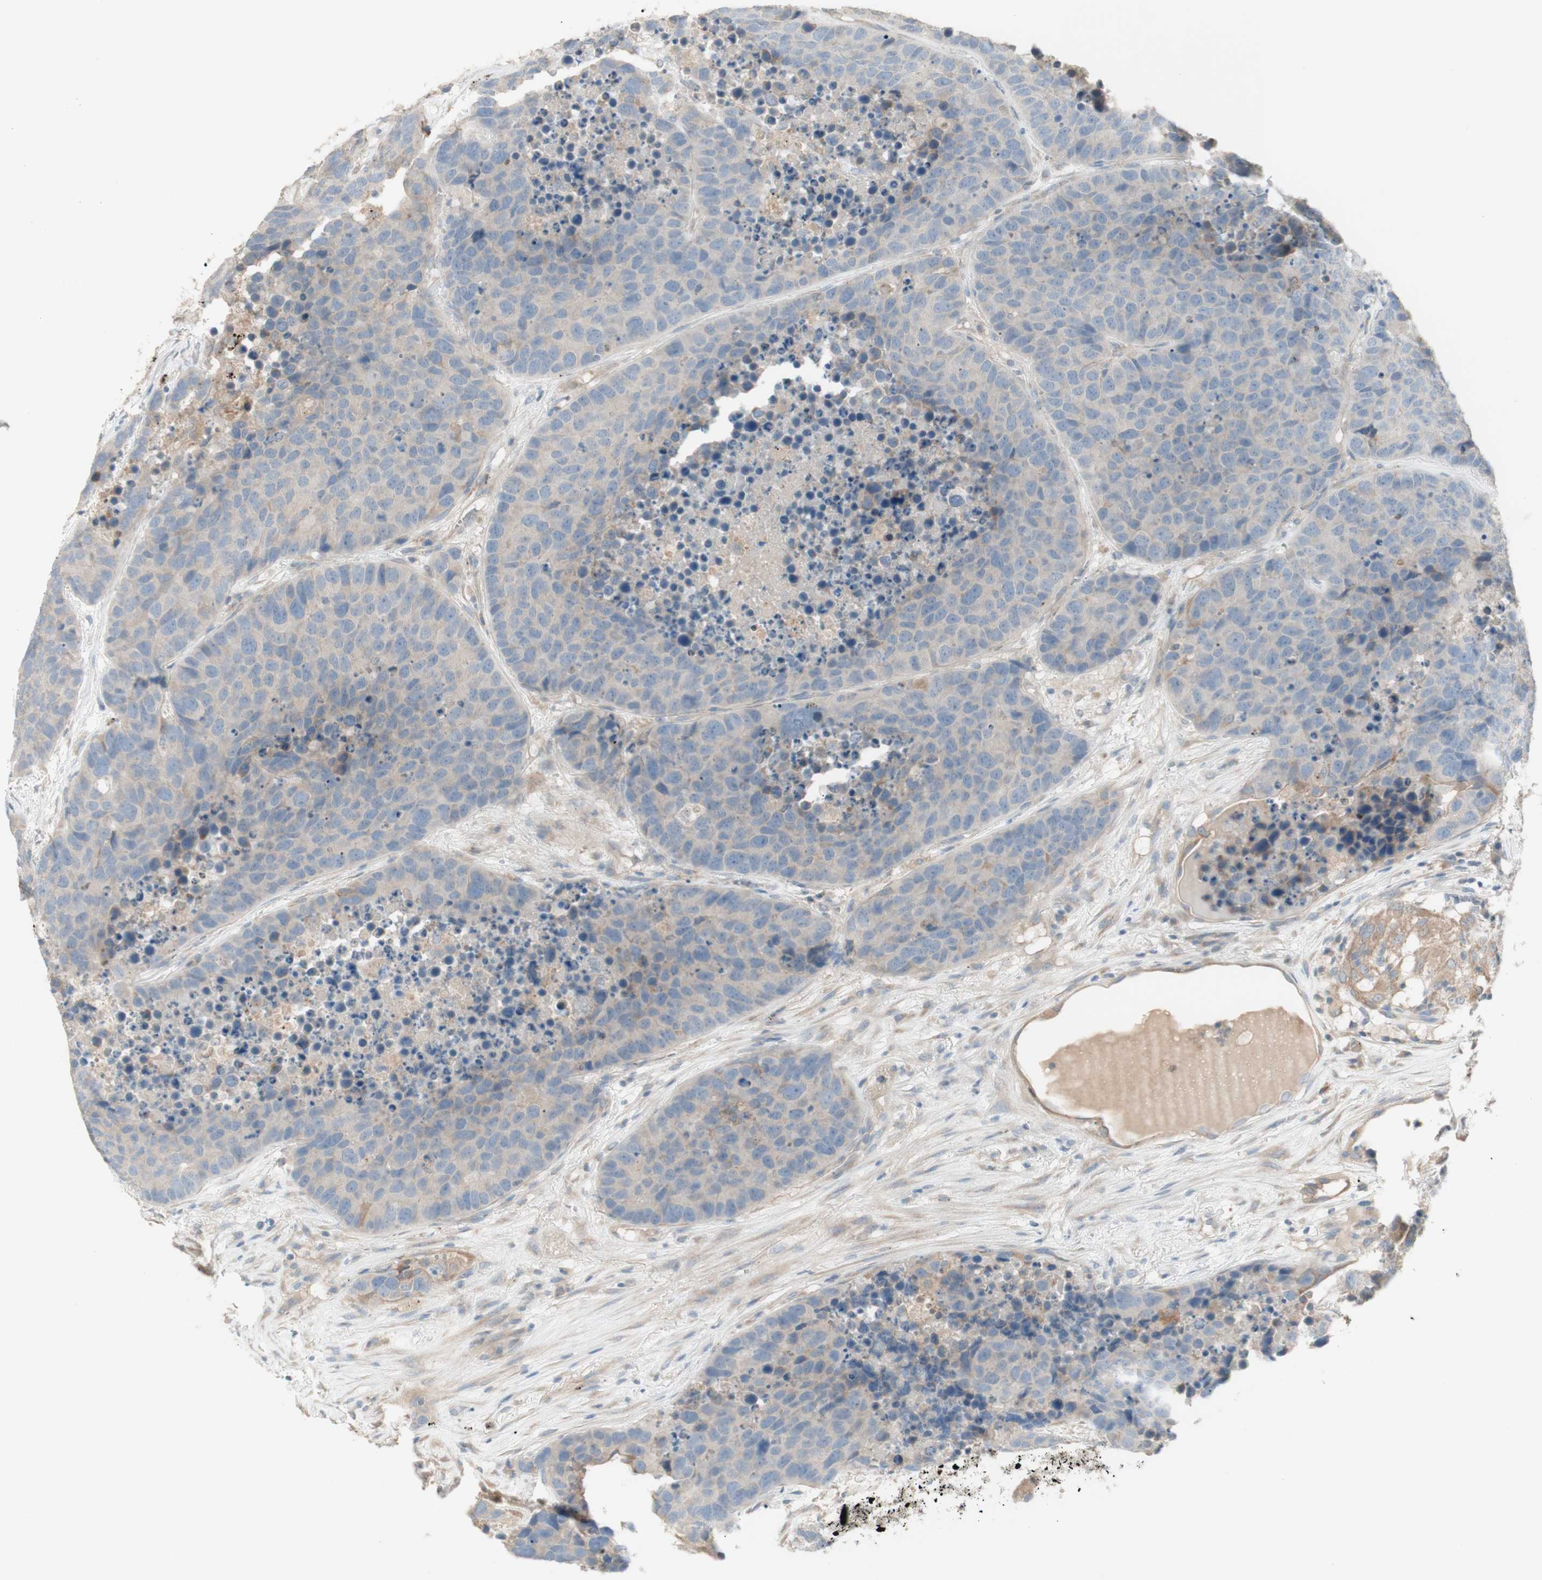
{"staining": {"intensity": "negative", "quantity": "none", "location": "none"}, "tissue": "carcinoid", "cell_type": "Tumor cells", "image_type": "cancer", "snomed": [{"axis": "morphology", "description": "Carcinoid, malignant, NOS"}, {"axis": "topography", "description": "Lung"}], "caption": "Immunohistochemistry (IHC) micrograph of human carcinoid (malignant) stained for a protein (brown), which reveals no positivity in tumor cells.", "gene": "PTGER4", "patient": {"sex": "male", "age": 60}}